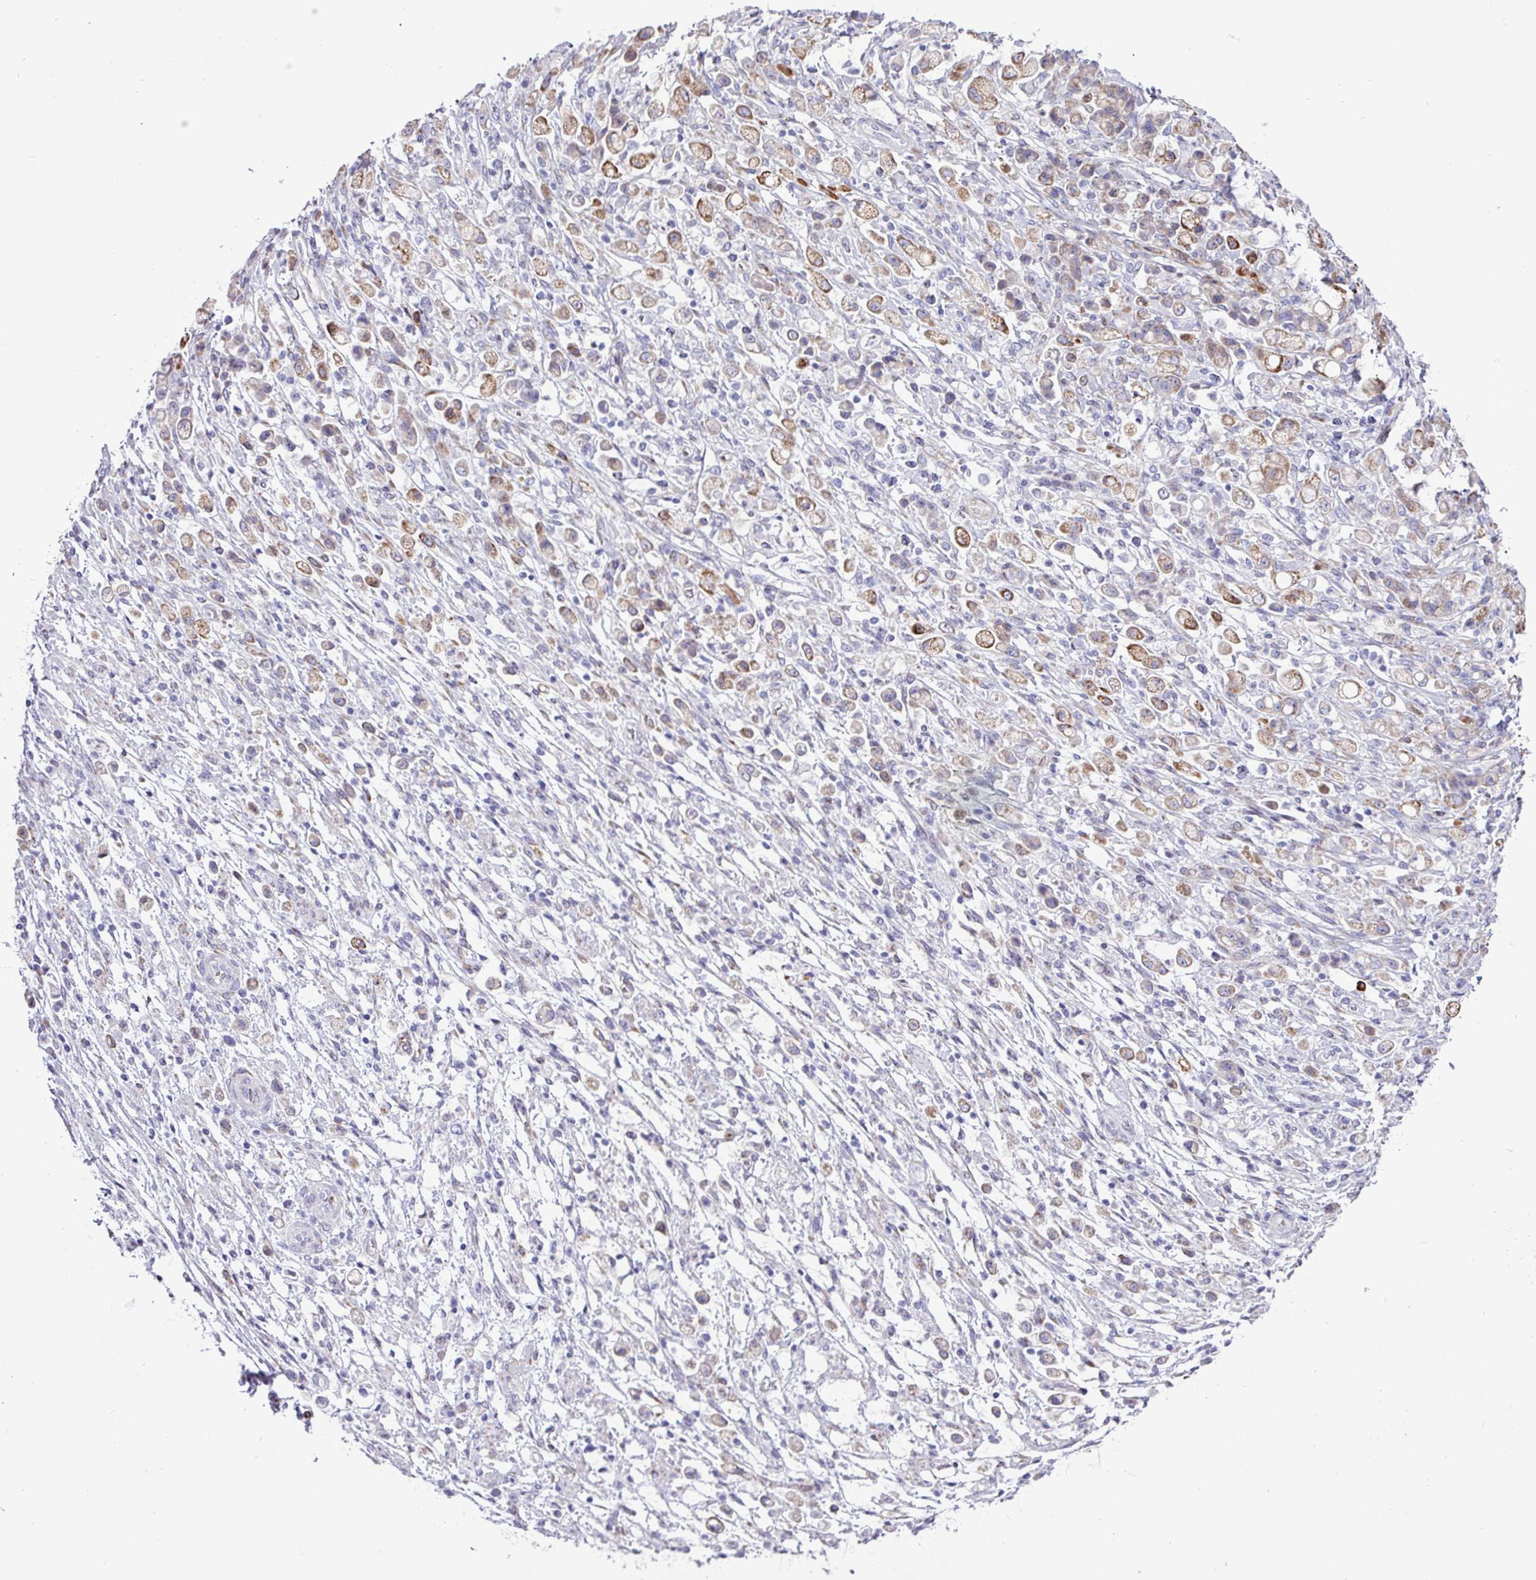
{"staining": {"intensity": "moderate", "quantity": "<25%", "location": "cytoplasmic/membranous"}, "tissue": "stomach cancer", "cell_type": "Tumor cells", "image_type": "cancer", "snomed": [{"axis": "morphology", "description": "Adenocarcinoma, NOS"}, {"axis": "topography", "description": "Stomach"}], "caption": "Immunohistochemistry of human stomach adenocarcinoma demonstrates low levels of moderate cytoplasmic/membranous expression in approximately <25% of tumor cells.", "gene": "PPP1R35", "patient": {"sex": "female", "age": 60}}